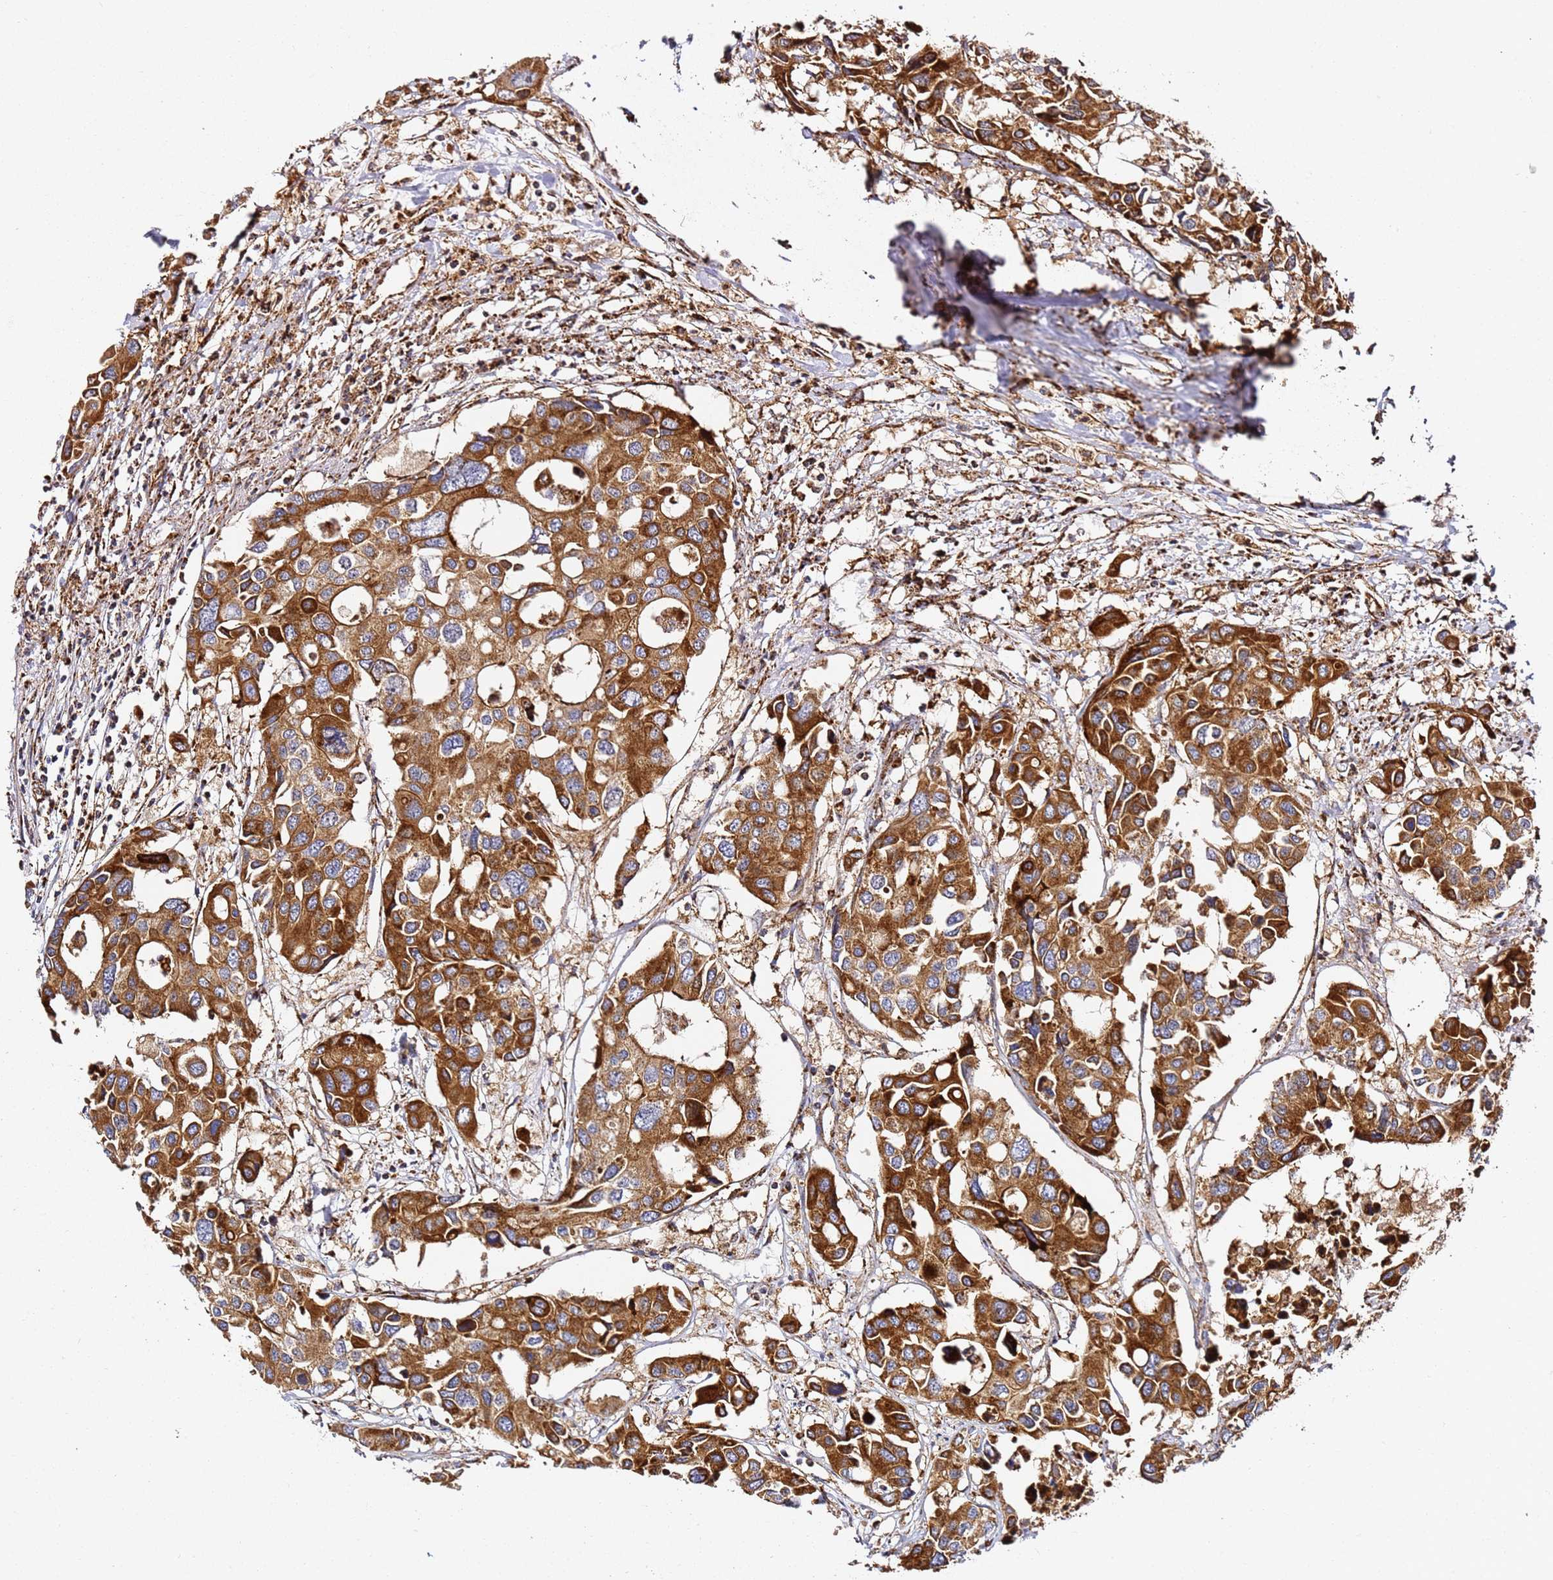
{"staining": {"intensity": "strong", "quantity": ">75%", "location": "cytoplasmic/membranous"}, "tissue": "colorectal cancer", "cell_type": "Tumor cells", "image_type": "cancer", "snomed": [{"axis": "morphology", "description": "Adenocarcinoma, NOS"}, {"axis": "topography", "description": "Colon"}], "caption": "DAB (3,3'-diaminobenzidine) immunohistochemical staining of colorectal cancer displays strong cytoplasmic/membranous protein expression in about >75% of tumor cells. (Stains: DAB in brown, nuclei in blue, Microscopy: brightfield microscopy at high magnification).", "gene": "NDUFA3", "patient": {"sex": "male", "age": 77}}